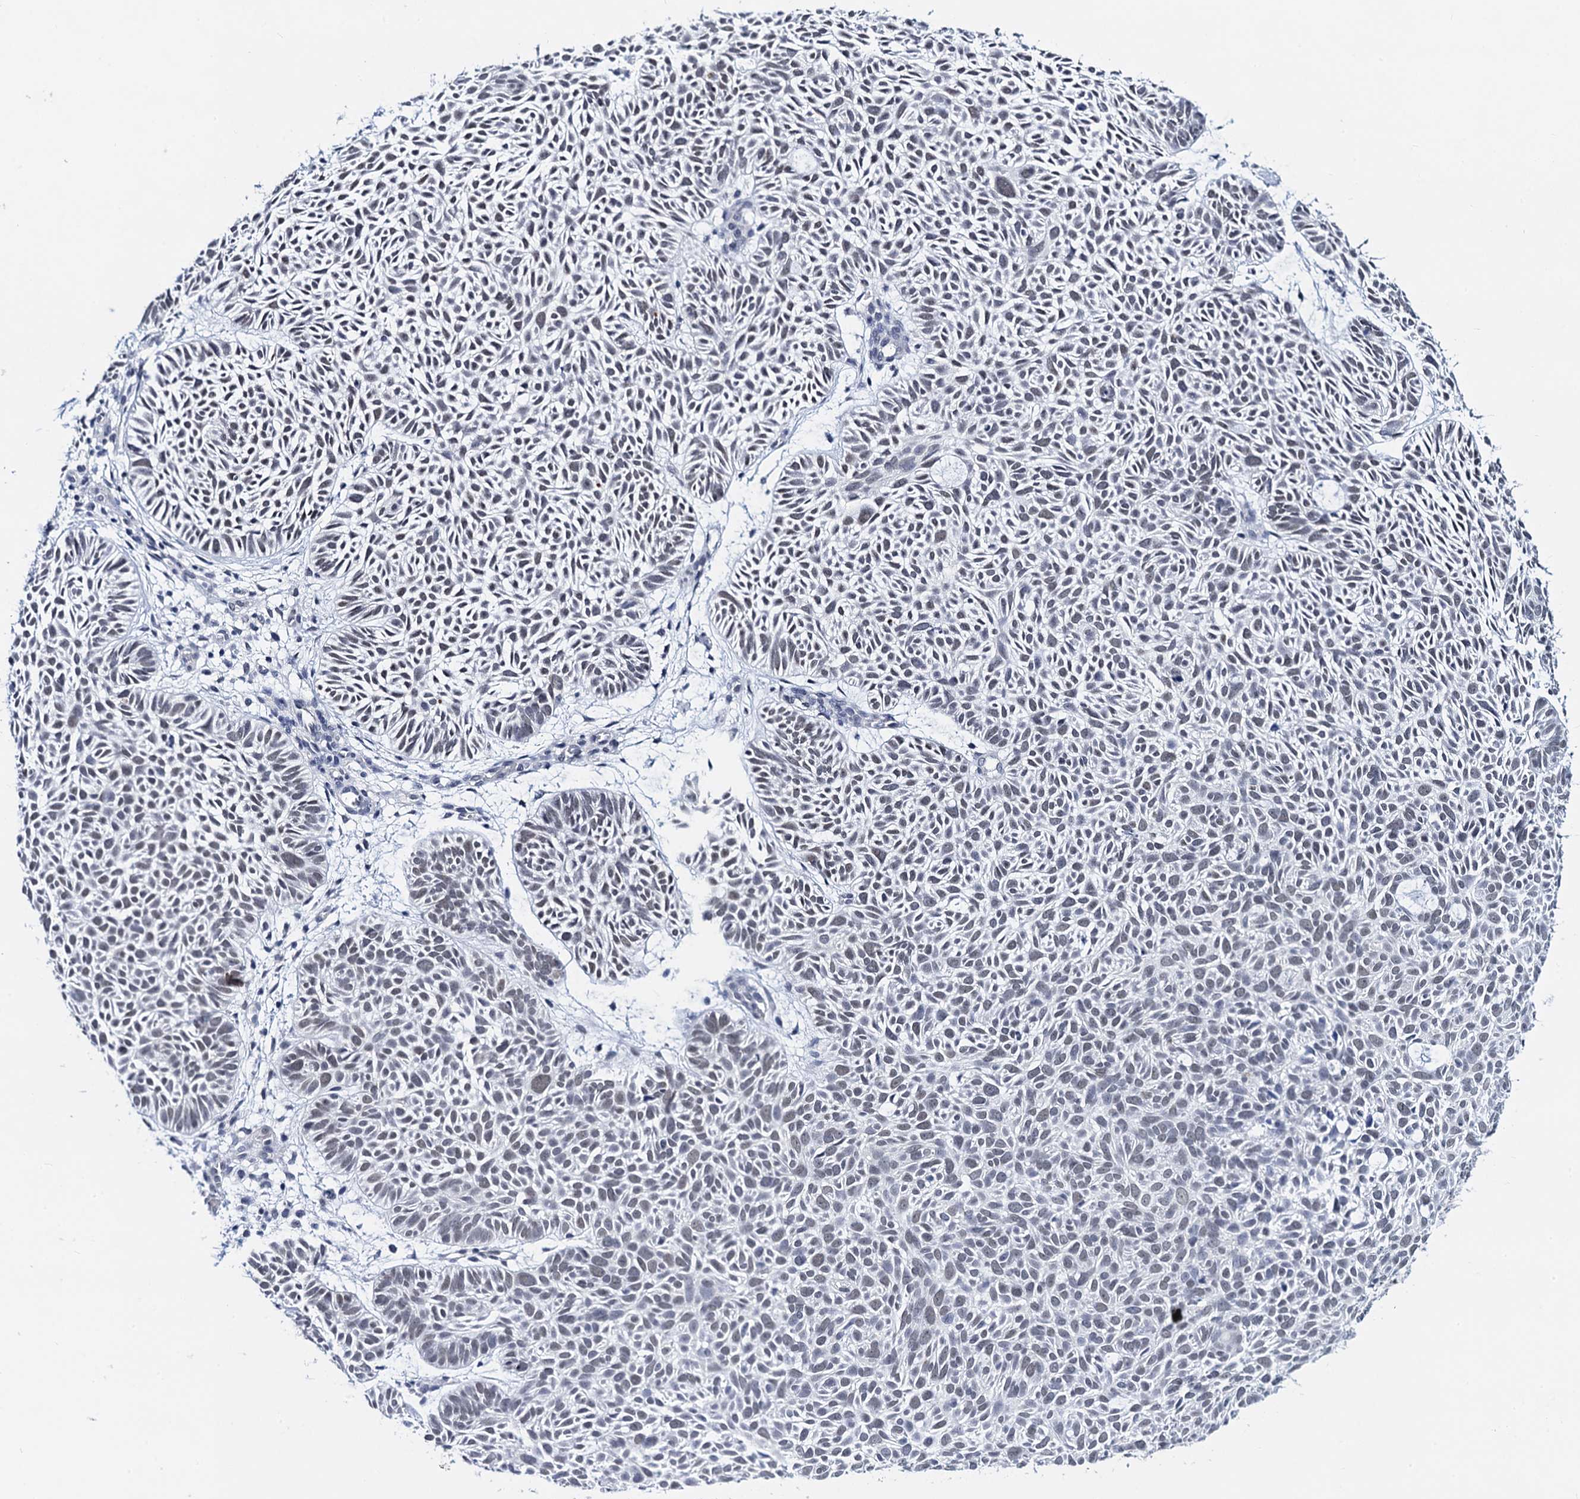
{"staining": {"intensity": "weak", "quantity": "25%-75%", "location": "nuclear"}, "tissue": "skin cancer", "cell_type": "Tumor cells", "image_type": "cancer", "snomed": [{"axis": "morphology", "description": "Basal cell carcinoma"}, {"axis": "topography", "description": "Skin"}], "caption": "An image showing weak nuclear expression in about 25%-75% of tumor cells in skin cancer (basal cell carcinoma), as visualized by brown immunohistochemical staining.", "gene": "C16orf87", "patient": {"sex": "male", "age": 69}}